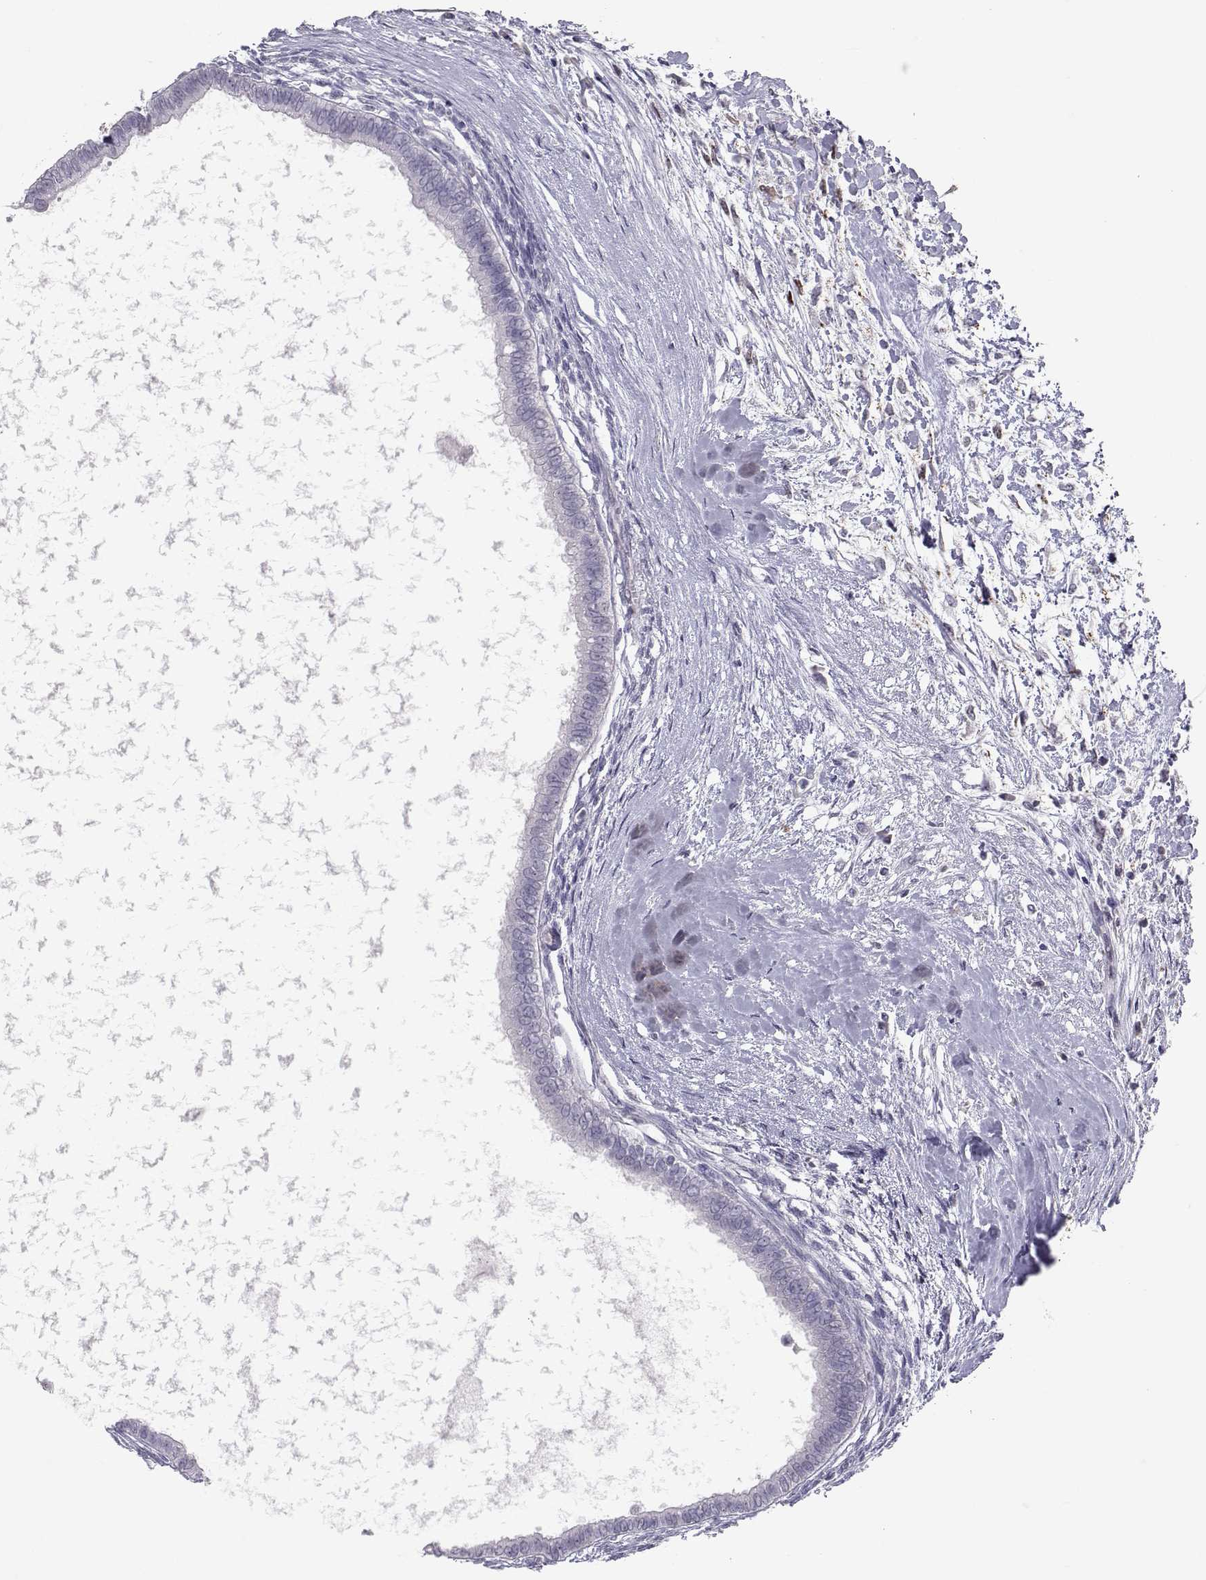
{"staining": {"intensity": "negative", "quantity": "none", "location": "none"}, "tissue": "testis cancer", "cell_type": "Tumor cells", "image_type": "cancer", "snomed": [{"axis": "morphology", "description": "Carcinoma, Embryonal, NOS"}, {"axis": "topography", "description": "Testis"}], "caption": "IHC micrograph of testis embryonal carcinoma stained for a protein (brown), which shows no positivity in tumor cells. (DAB immunohistochemistry (IHC), high magnification).", "gene": "NPVF", "patient": {"sex": "male", "age": 37}}